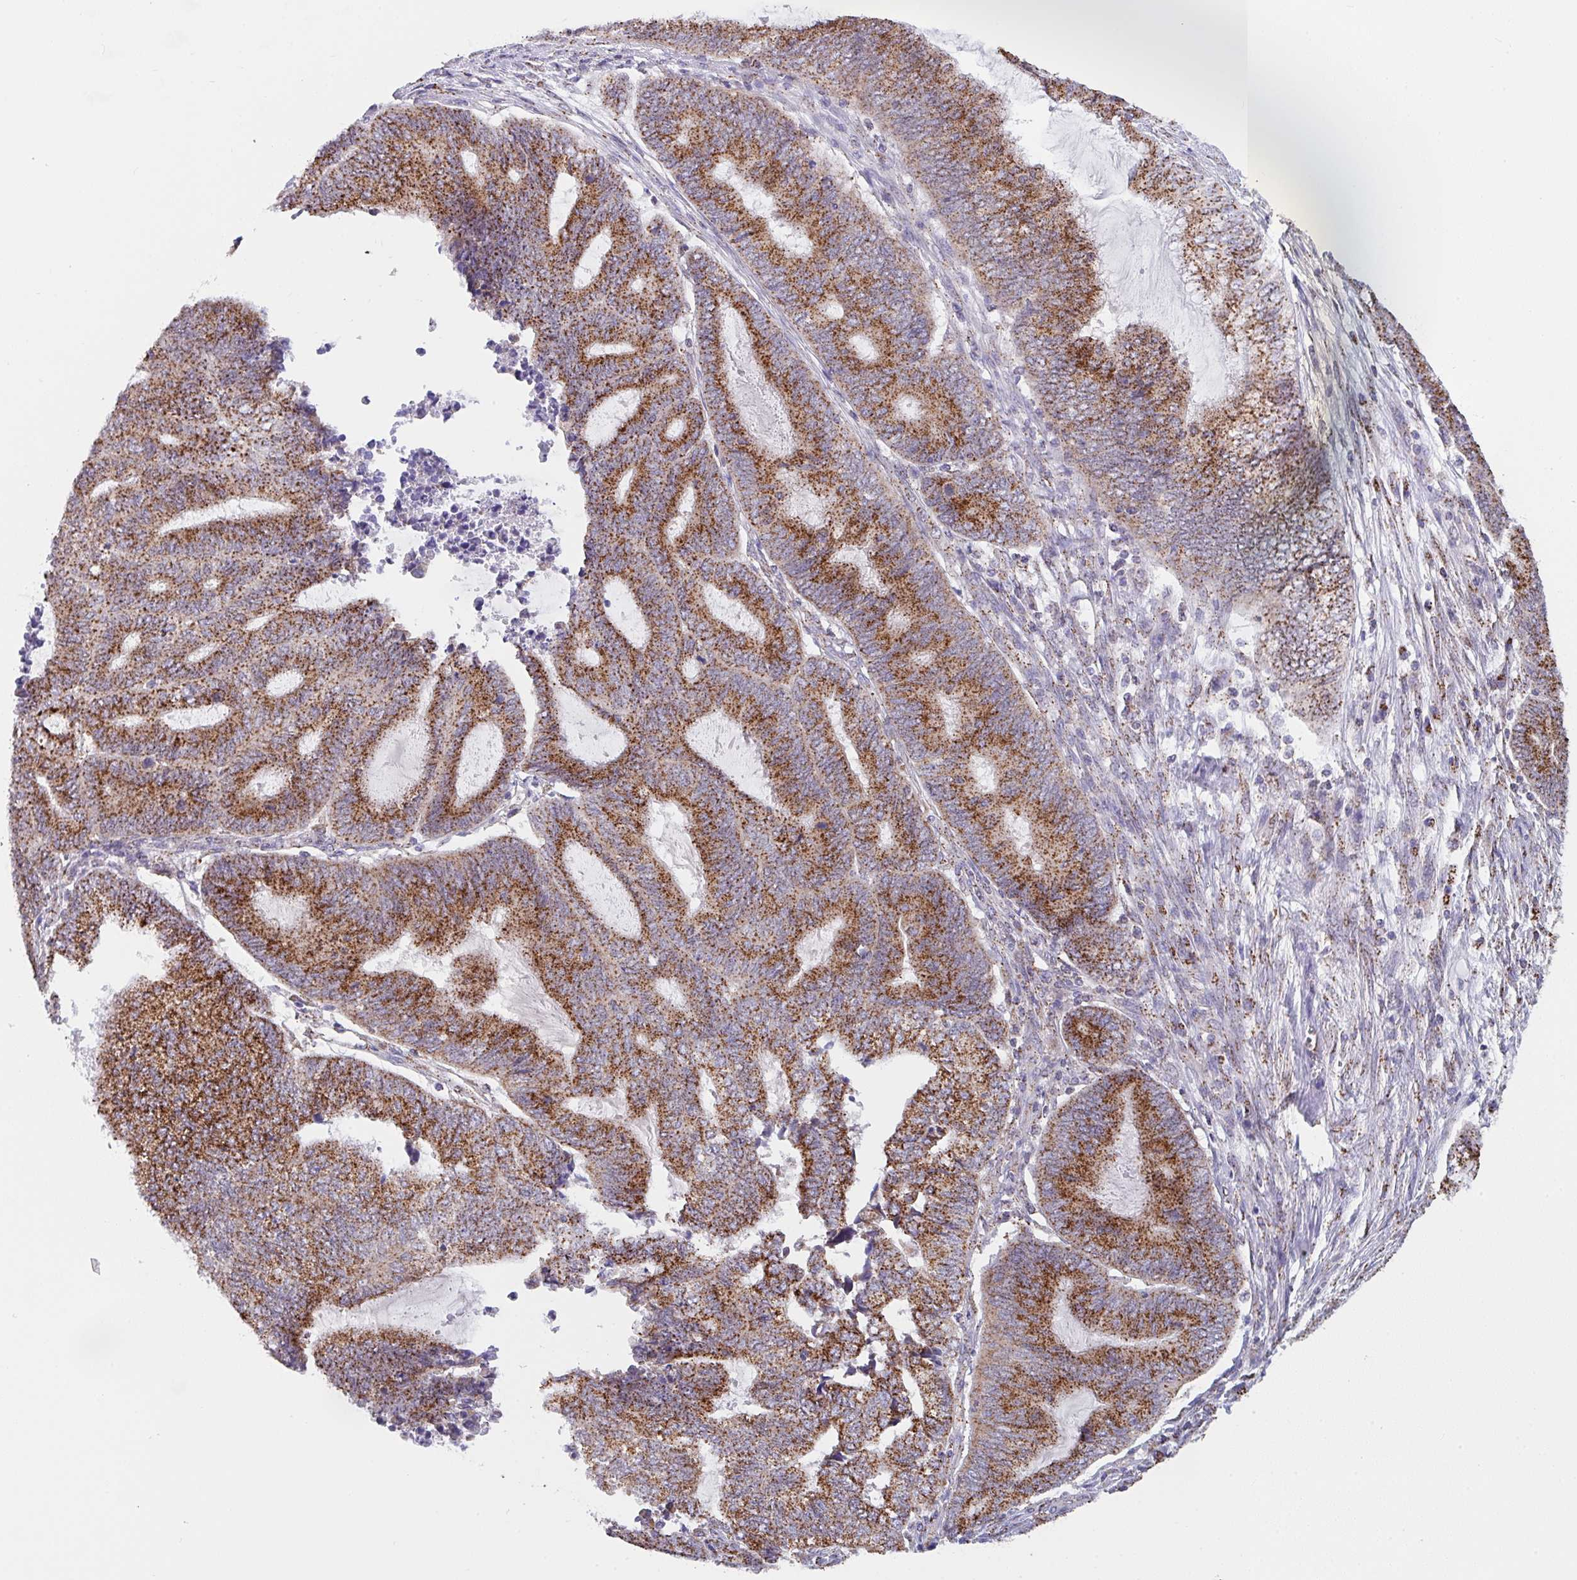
{"staining": {"intensity": "strong", "quantity": ">75%", "location": "cytoplasmic/membranous"}, "tissue": "endometrial cancer", "cell_type": "Tumor cells", "image_type": "cancer", "snomed": [{"axis": "morphology", "description": "Adenocarcinoma, NOS"}, {"axis": "topography", "description": "Uterus"}, {"axis": "topography", "description": "Endometrium"}], "caption": "IHC of endometrial adenocarcinoma demonstrates high levels of strong cytoplasmic/membranous positivity in approximately >75% of tumor cells.", "gene": "PROSER3", "patient": {"sex": "female", "age": 70}}